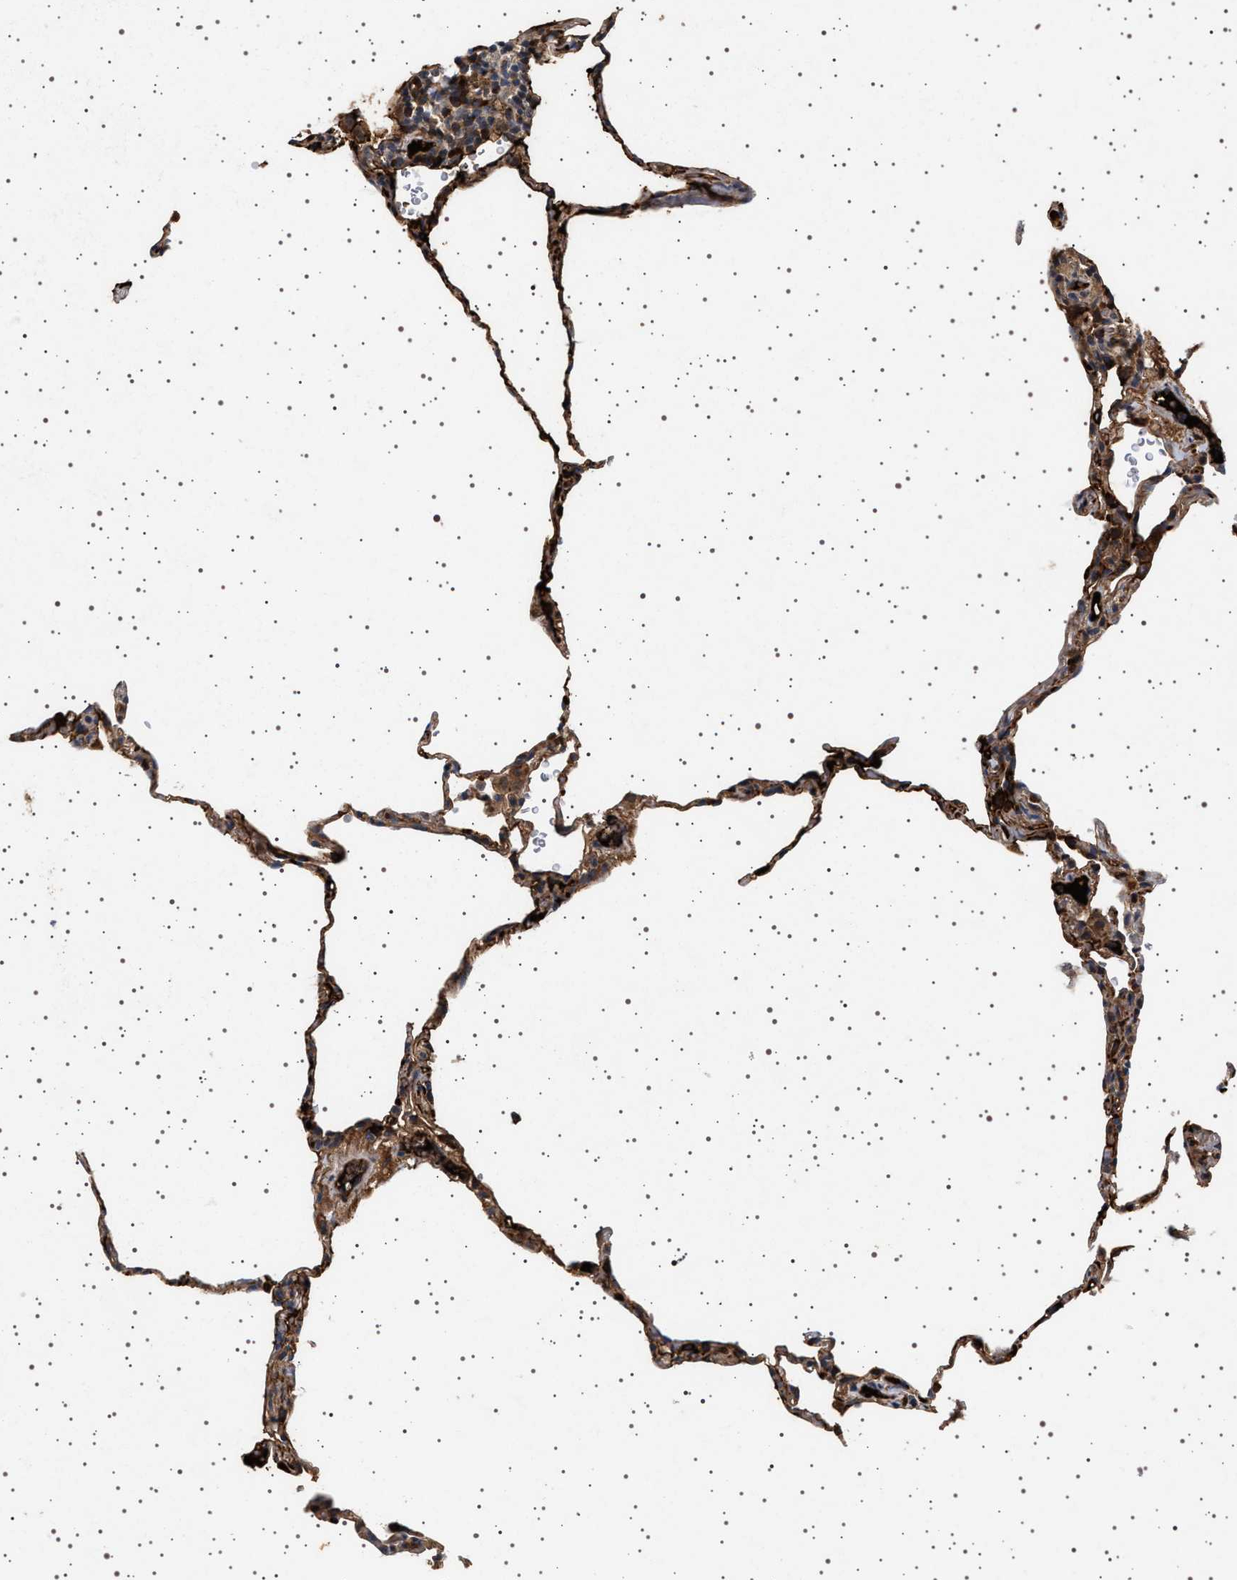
{"staining": {"intensity": "moderate", "quantity": ">75%", "location": "cytoplasmic/membranous"}, "tissue": "lung", "cell_type": "Alveolar cells", "image_type": "normal", "snomed": [{"axis": "morphology", "description": "Normal tissue, NOS"}, {"axis": "topography", "description": "Lung"}], "caption": "This photomicrograph shows immunohistochemistry (IHC) staining of benign lung, with medium moderate cytoplasmic/membranous expression in approximately >75% of alveolar cells.", "gene": "FICD", "patient": {"sex": "male", "age": 59}}